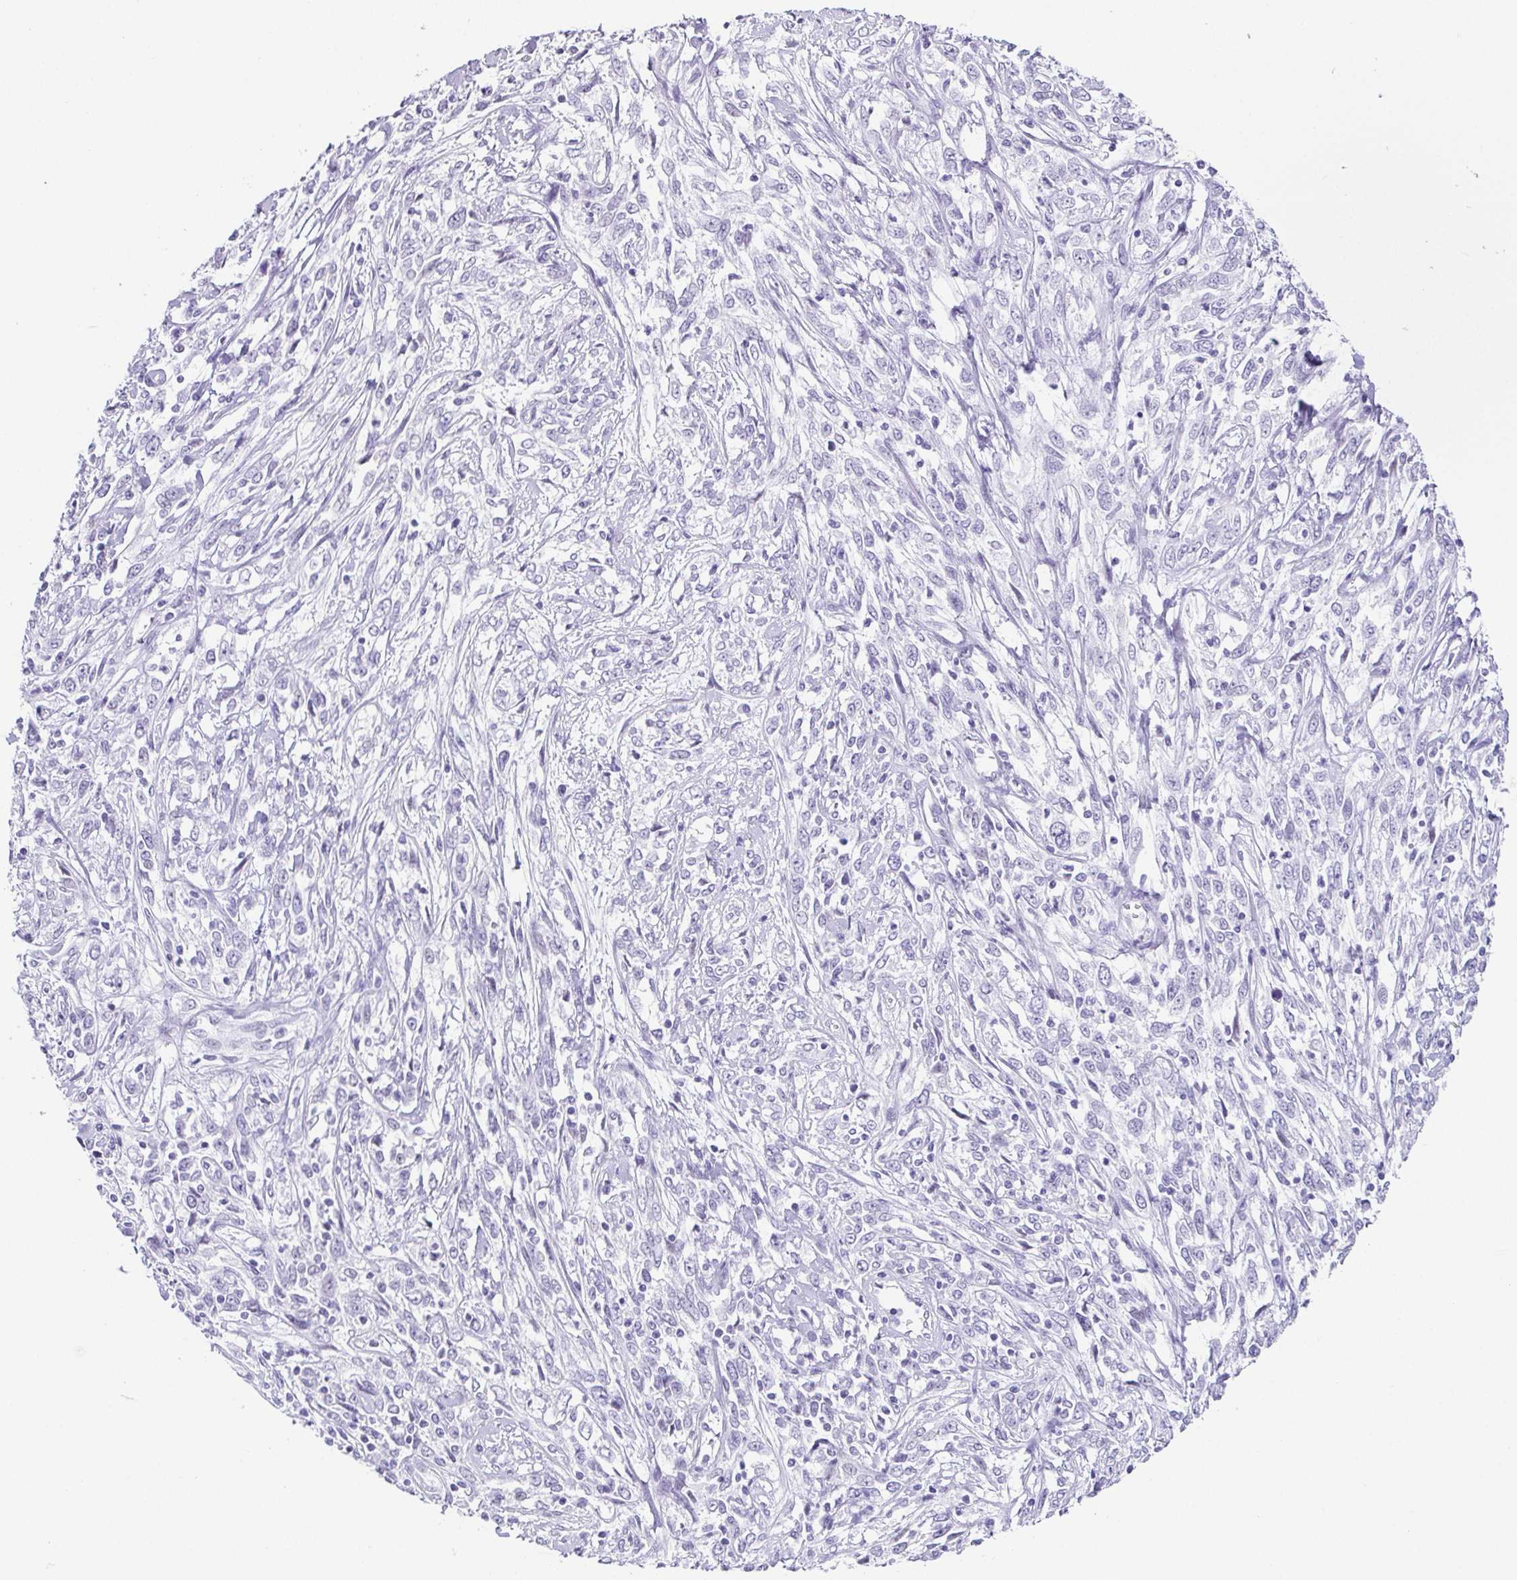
{"staining": {"intensity": "negative", "quantity": "none", "location": "none"}, "tissue": "cervical cancer", "cell_type": "Tumor cells", "image_type": "cancer", "snomed": [{"axis": "morphology", "description": "Adenocarcinoma, NOS"}, {"axis": "topography", "description": "Cervix"}], "caption": "IHC of human cervical adenocarcinoma demonstrates no expression in tumor cells. Nuclei are stained in blue.", "gene": "ESX1", "patient": {"sex": "female", "age": 40}}